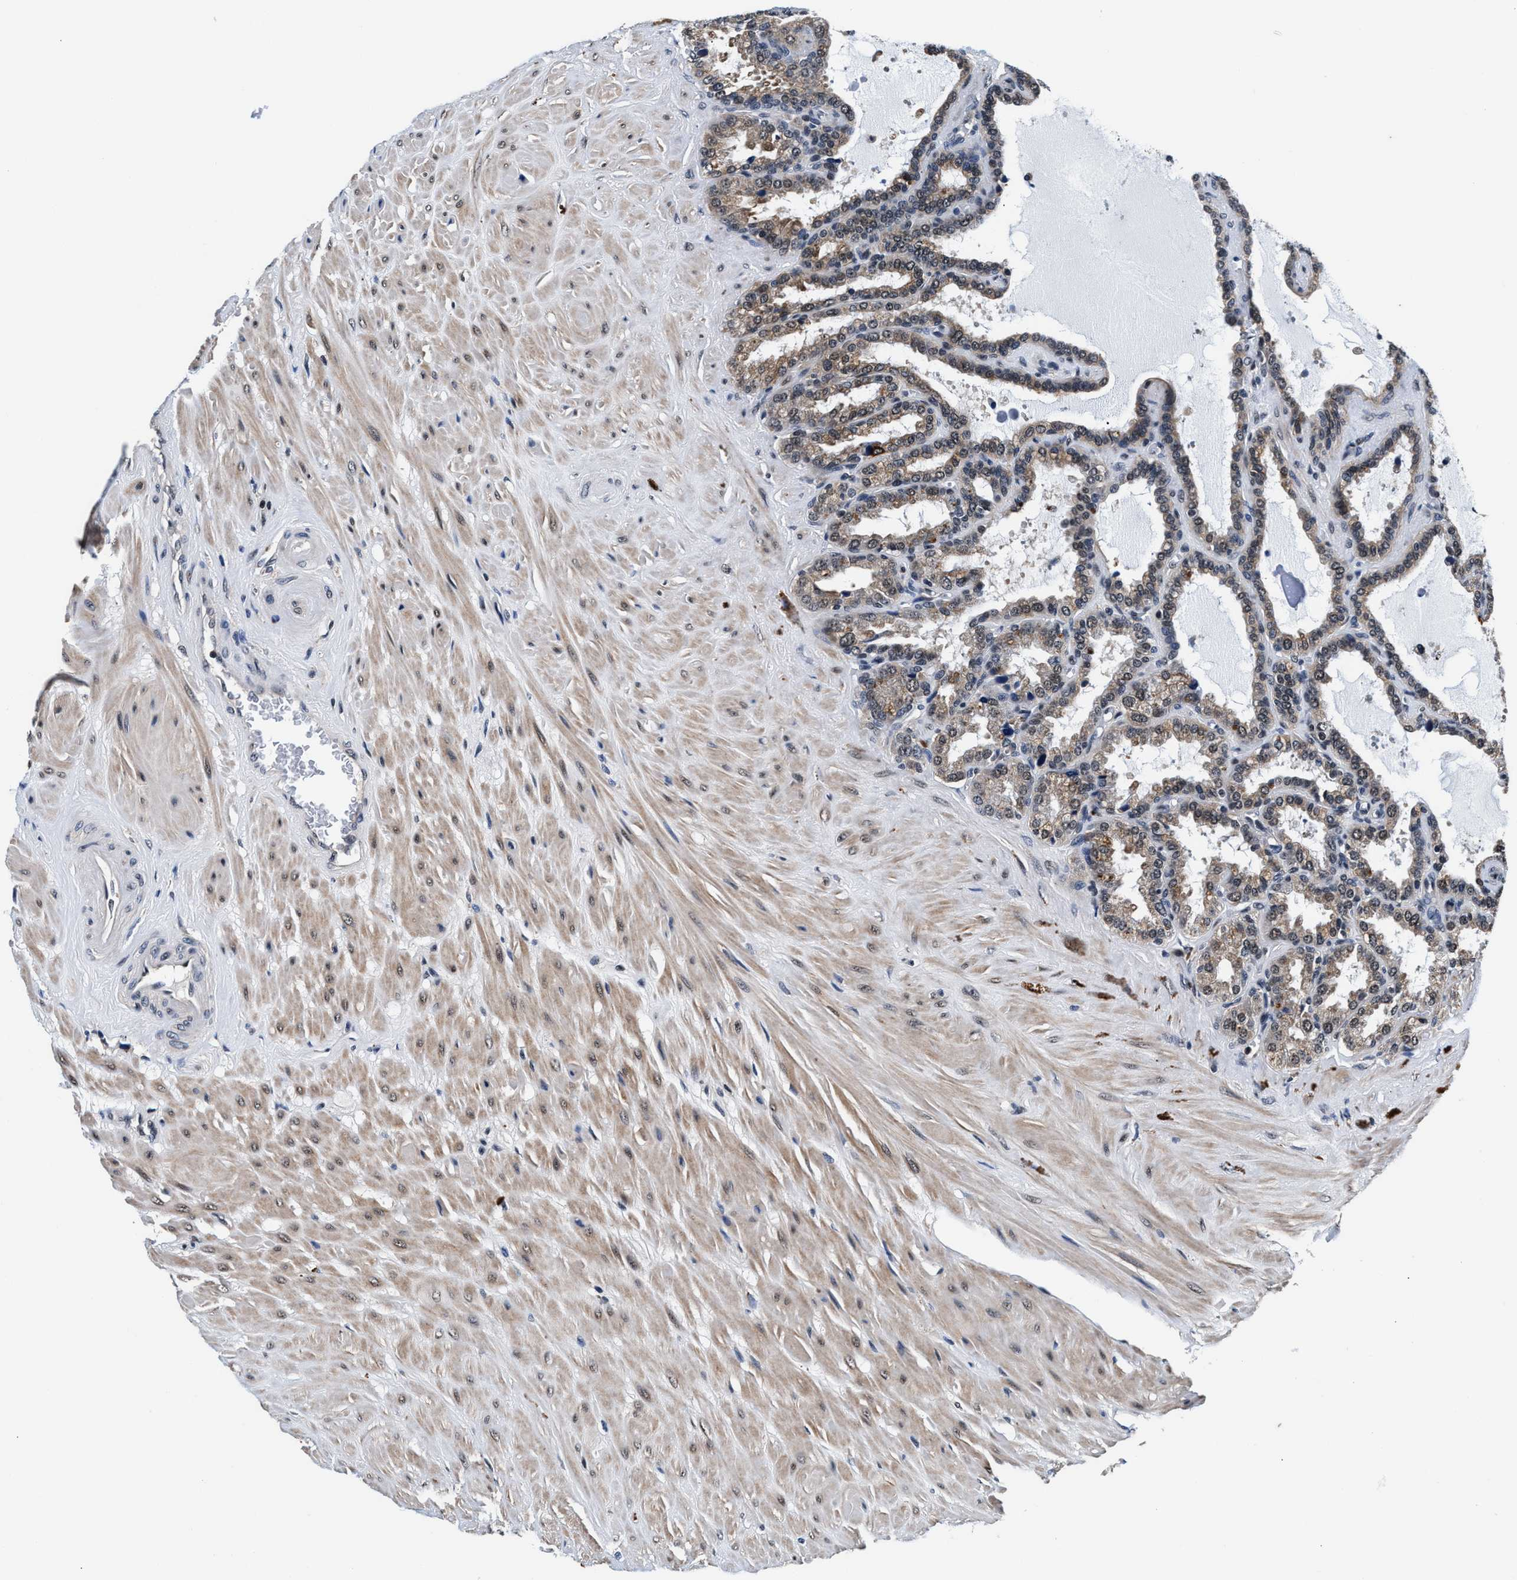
{"staining": {"intensity": "moderate", "quantity": "25%-75%", "location": "cytoplasmic/membranous"}, "tissue": "seminal vesicle", "cell_type": "Glandular cells", "image_type": "normal", "snomed": [{"axis": "morphology", "description": "Normal tissue, NOS"}, {"axis": "topography", "description": "Seminal veicle"}], "caption": "A photomicrograph of seminal vesicle stained for a protein exhibits moderate cytoplasmic/membranous brown staining in glandular cells. Nuclei are stained in blue.", "gene": "USP16", "patient": {"sex": "male", "age": 46}}